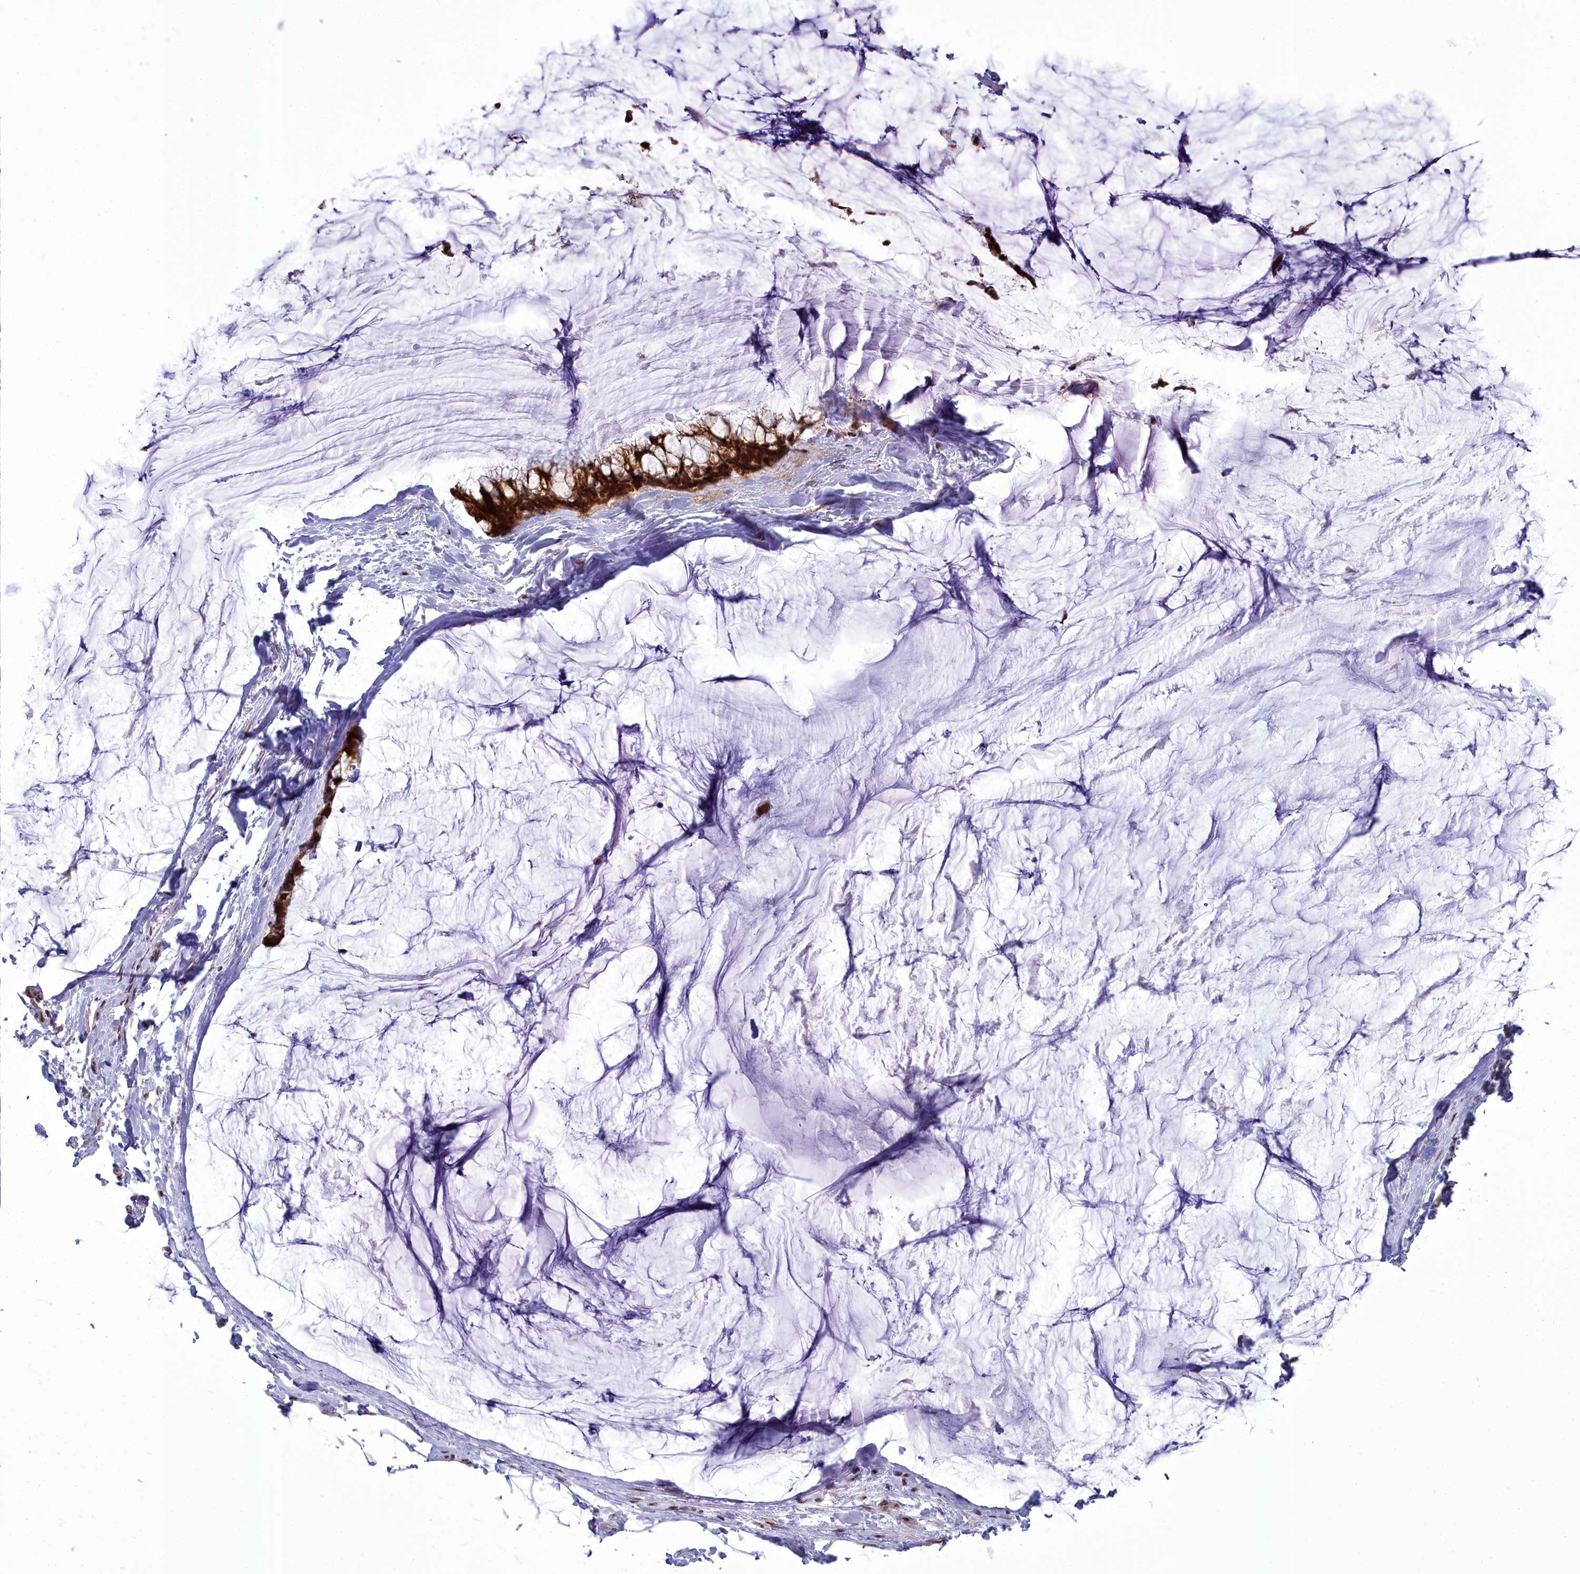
{"staining": {"intensity": "strong", "quantity": ">75%", "location": "cytoplasmic/membranous,nuclear"}, "tissue": "ovarian cancer", "cell_type": "Tumor cells", "image_type": "cancer", "snomed": [{"axis": "morphology", "description": "Cystadenocarcinoma, mucinous, NOS"}, {"axis": "topography", "description": "Ovary"}], "caption": "Ovarian cancer (mucinous cystadenocarcinoma) tissue demonstrates strong cytoplasmic/membranous and nuclear expression in about >75% of tumor cells, visualized by immunohistochemistry.", "gene": "CEACAM19", "patient": {"sex": "female", "age": 39}}